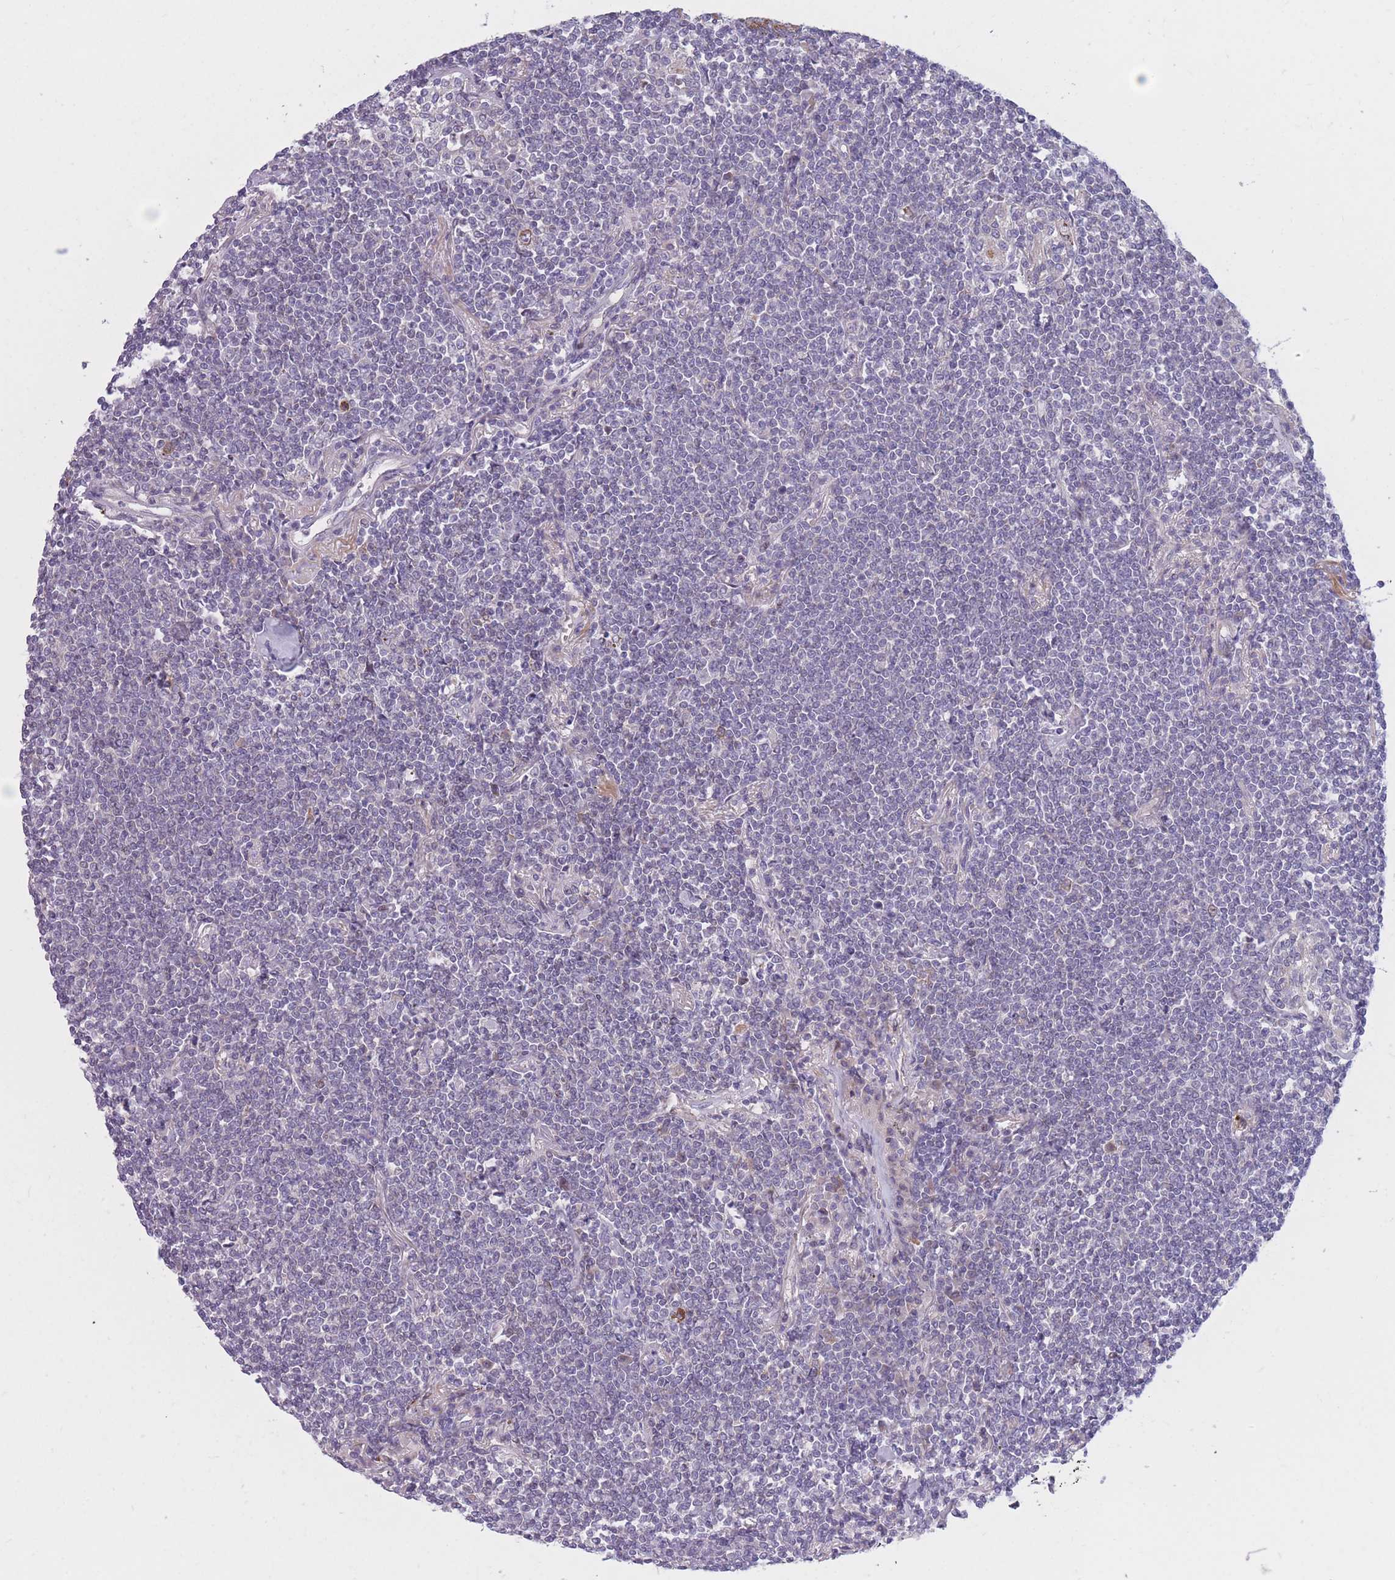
{"staining": {"intensity": "negative", "quantity": "none", "location": "none"}, "tissue": "lymphoma", "cell_type": "Tumor cells", "image_type": "cancer", "snomed": [{"axis": "morphology", "description": "Malignant lymphoma, non-Hodgkin's type, Low grade"}, {"axis": "topography", "description": "Lung"}], "caption": "Tumor cells are negative for protein expression in human lymphoma.", "gene": "PDE4A", "patient": {"sex": "female", "age": 71}}